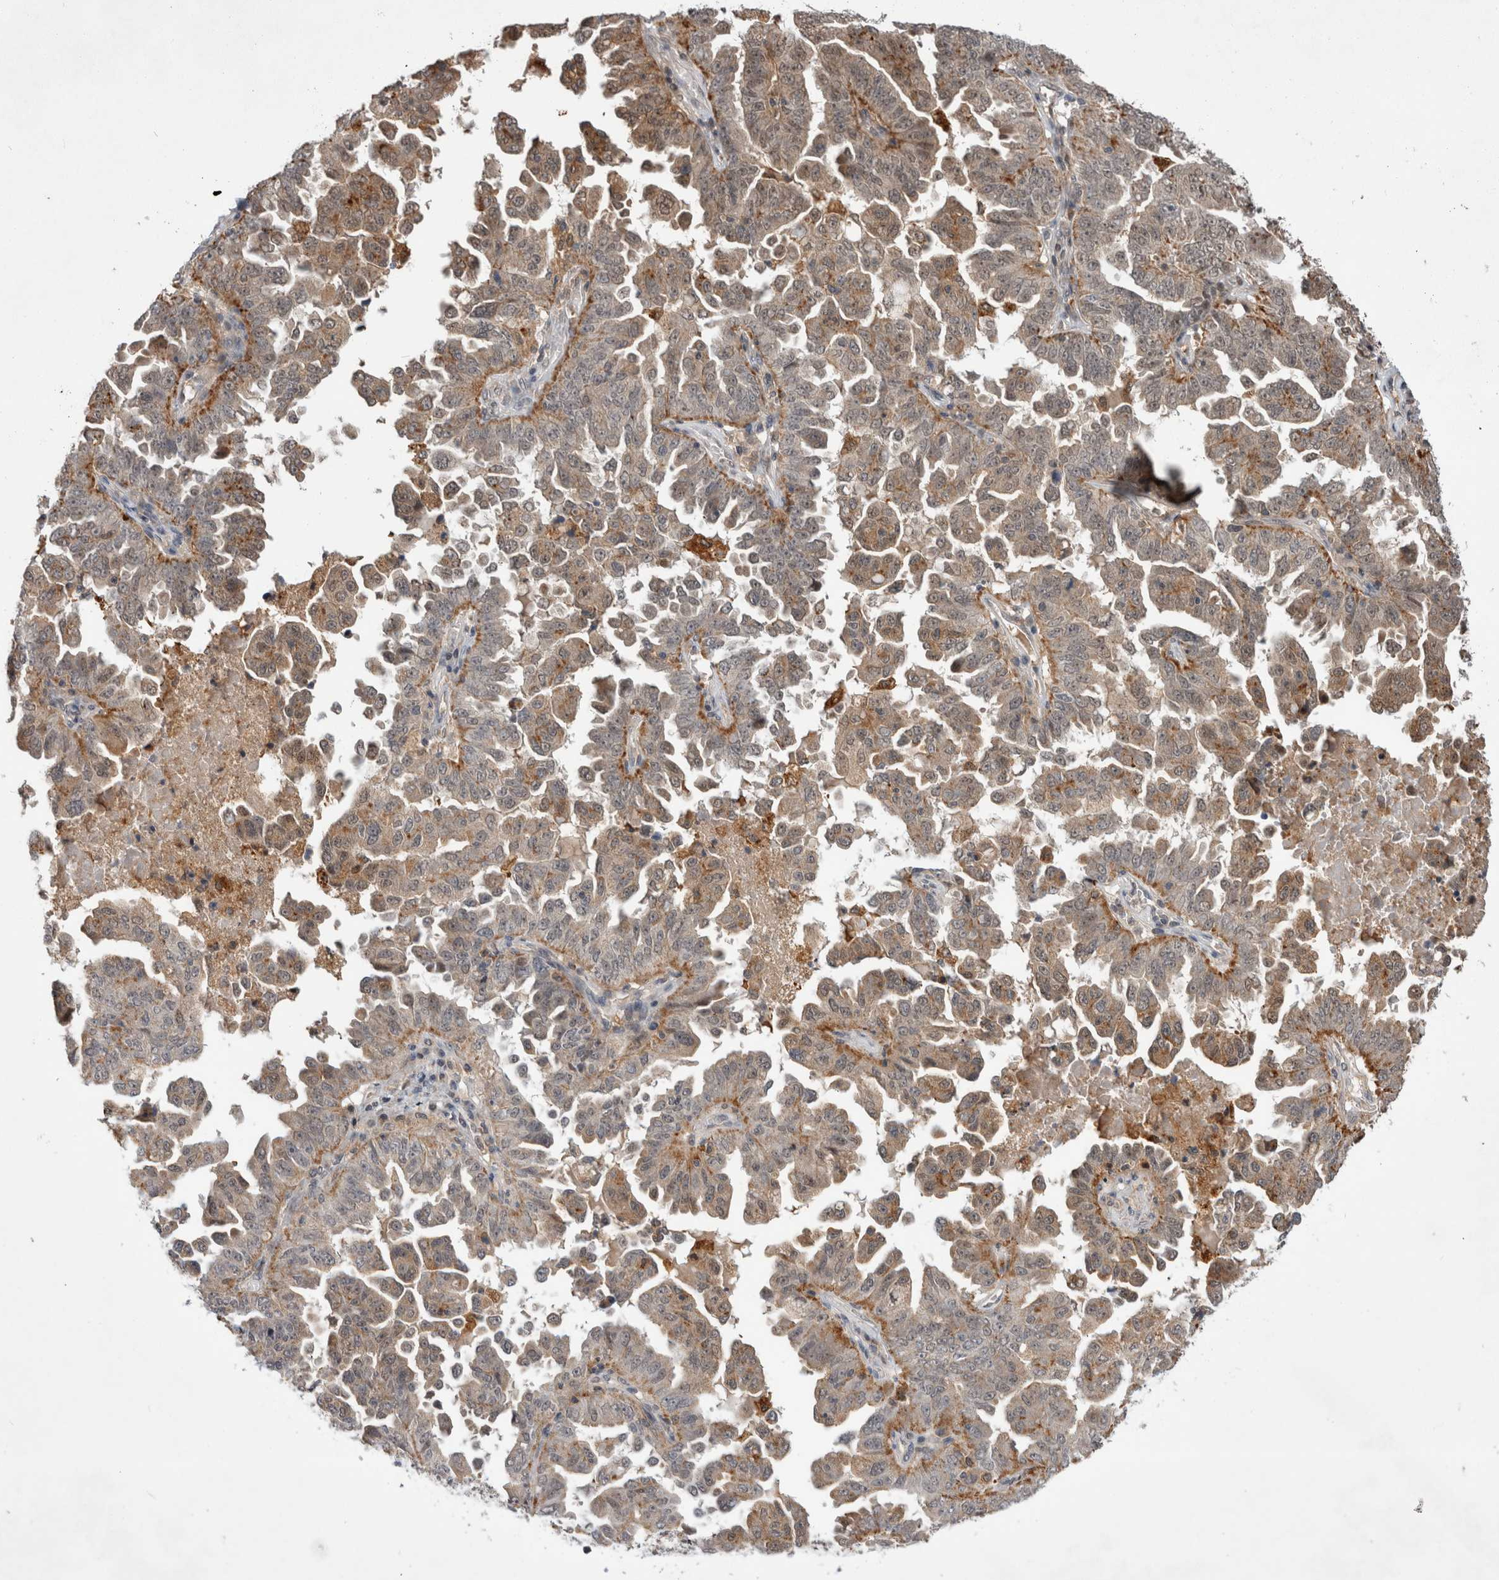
{"staining": {"intensity": "moderate", "quantity": "25%-75%", "location": "cytoplasmic/membranous"}, "tissue": "ovarian cancer", "cell_type": "Tumor cells", "image_type": "cancer", "snomed": [{"axis": "morphology", "description": "Carcinoma, endometroid"}, {"axis": "topography", "description": "Ovary"}], "caption": "Protein analysis of ovarian cancer (endometroid carcinoma) tissue exhibits moderate cytoplasmic/membranous expression in about 25%-75% of tumor cells. (Stains: DAB in brown, nuclei in blue, Microscopy: brightfield microscopy at high magnification).", "gene": "MRPL37", "patient": {"sex": "female", "age": 62}}